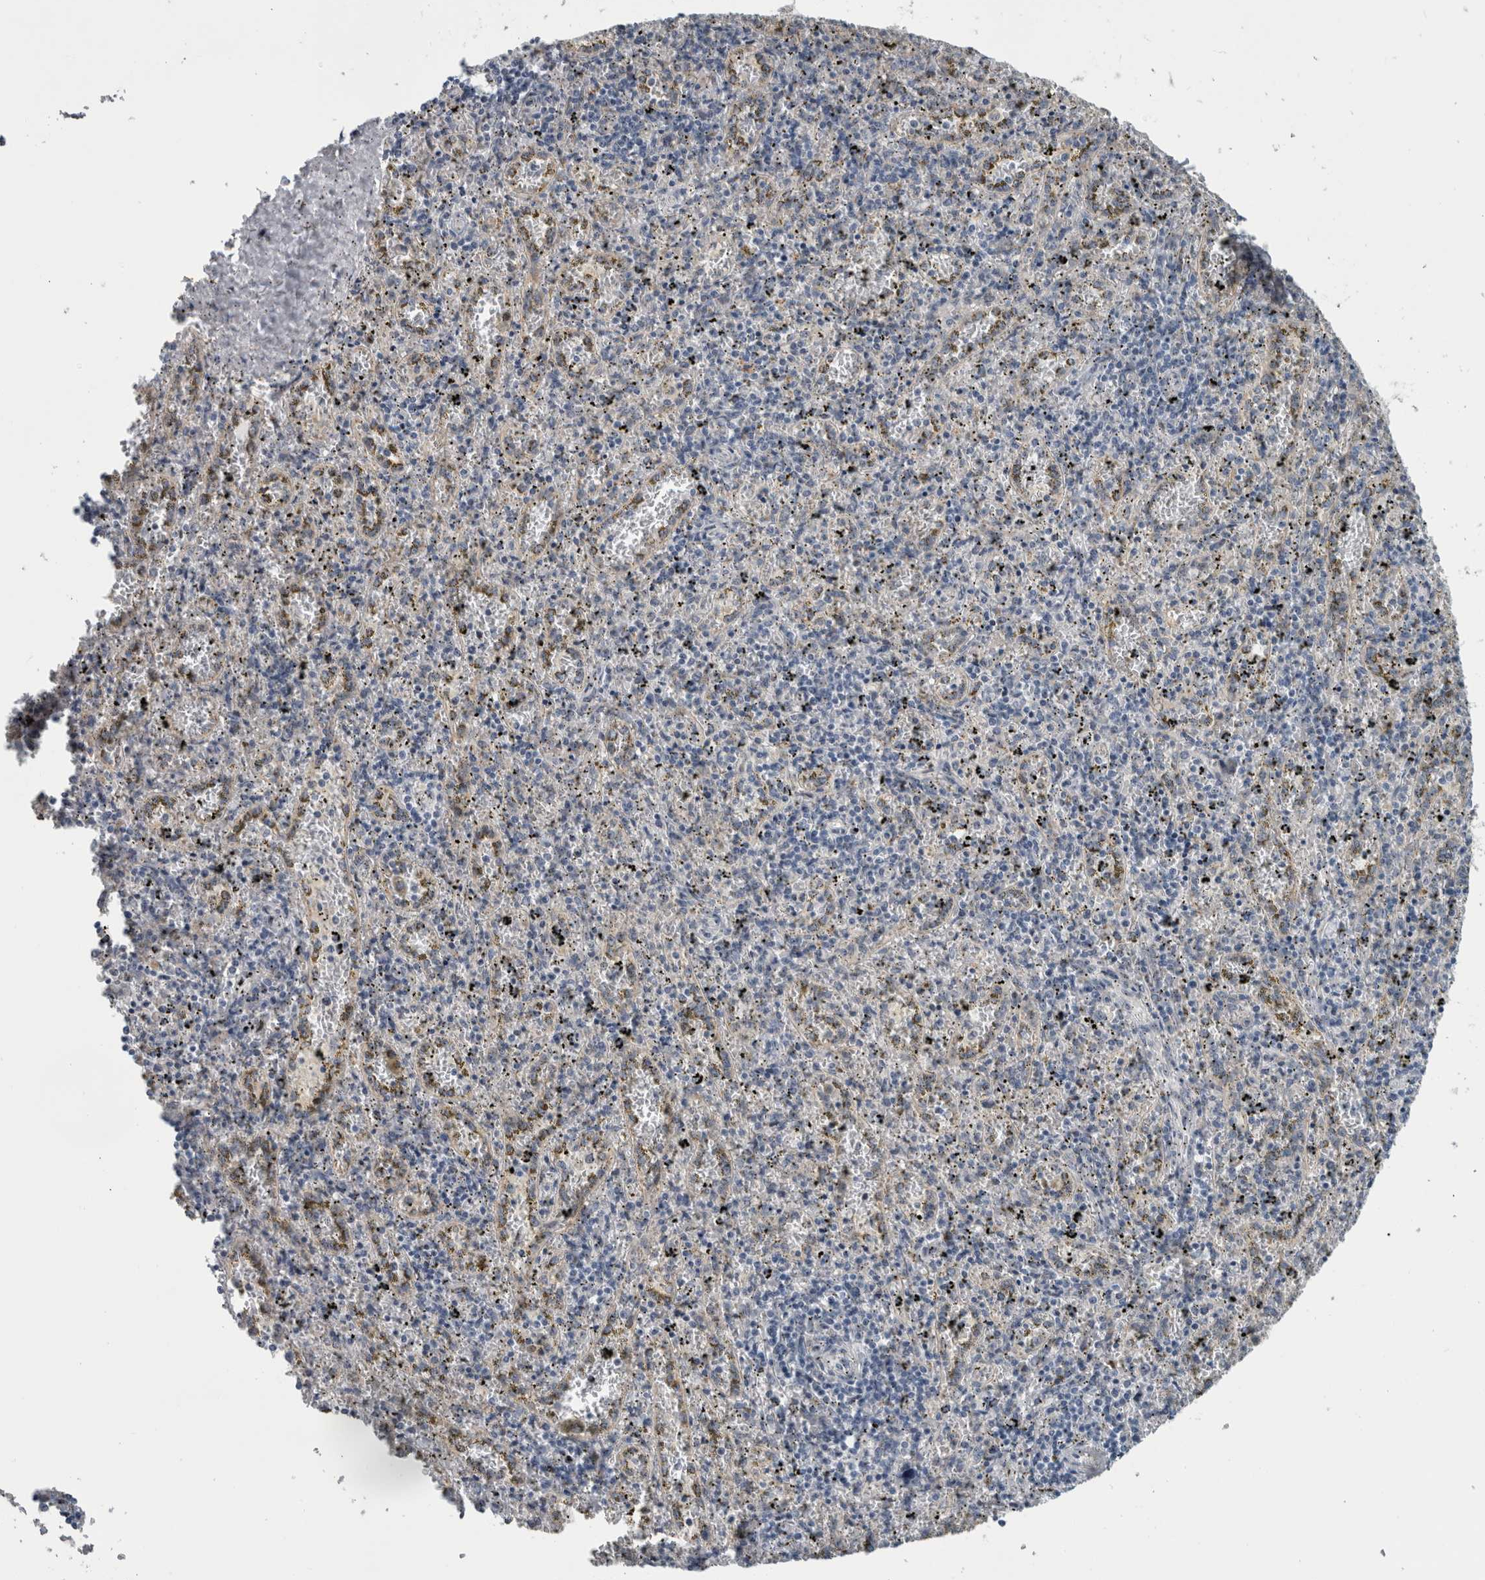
{"staining": {"intensity": "negative", "quantity": "none", "location": "none"}, "tissue": "spleen", "cell_type": "Cells in red pulp", "image_type": "normal", "snomed": [{"axis": "morphology", "description": "Normal tissue, NOS"}, {"axis": "topography", "description": "Spleen"}], "caption": "DAB immunohistochemical staining of benign human spleen demonstrates no significant staining in cells in red pulp.", "gene": "UTP6", "patient": {"sex": "male", "age": 11}}